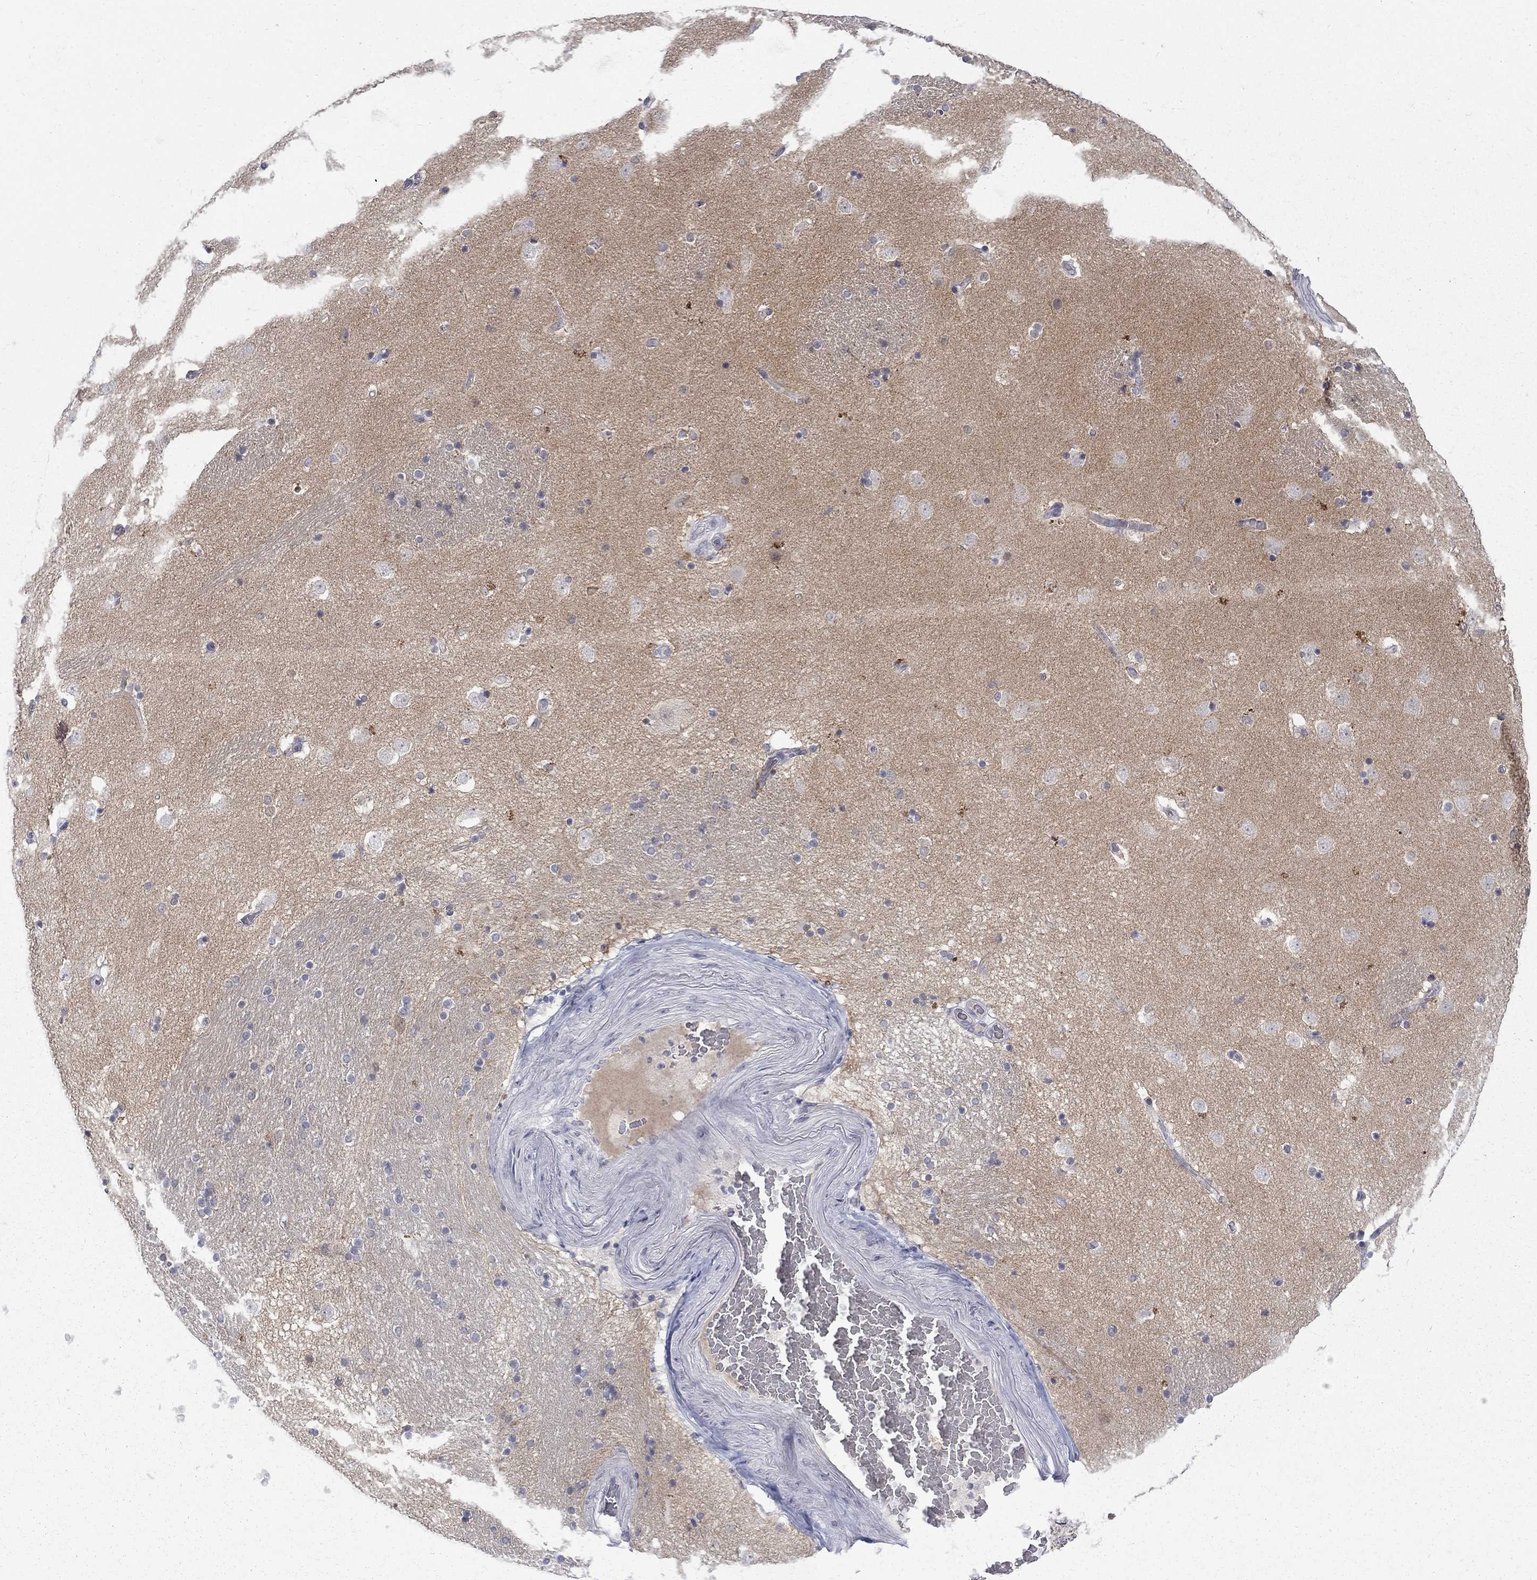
{"staining": {"intensity": "negative", "quantity": "none", "location": "none"}, "tissue": "caudate", "cell_type": "Glial cells", "image_type": "normal", "snomed": [{"axis": "morphology", "description": "Normal tissue, NOS"}, {"axis": "topography", "description": "Lateral ventricle wall"}], "caption": "DAB (3,3'-diaminobenzidine) immunohistochemical staining of unremarkable caudate exhibits no significant staining in glial cells.", "gene": "CTNND2", "patient": {"sex": "male", "age": 51}}